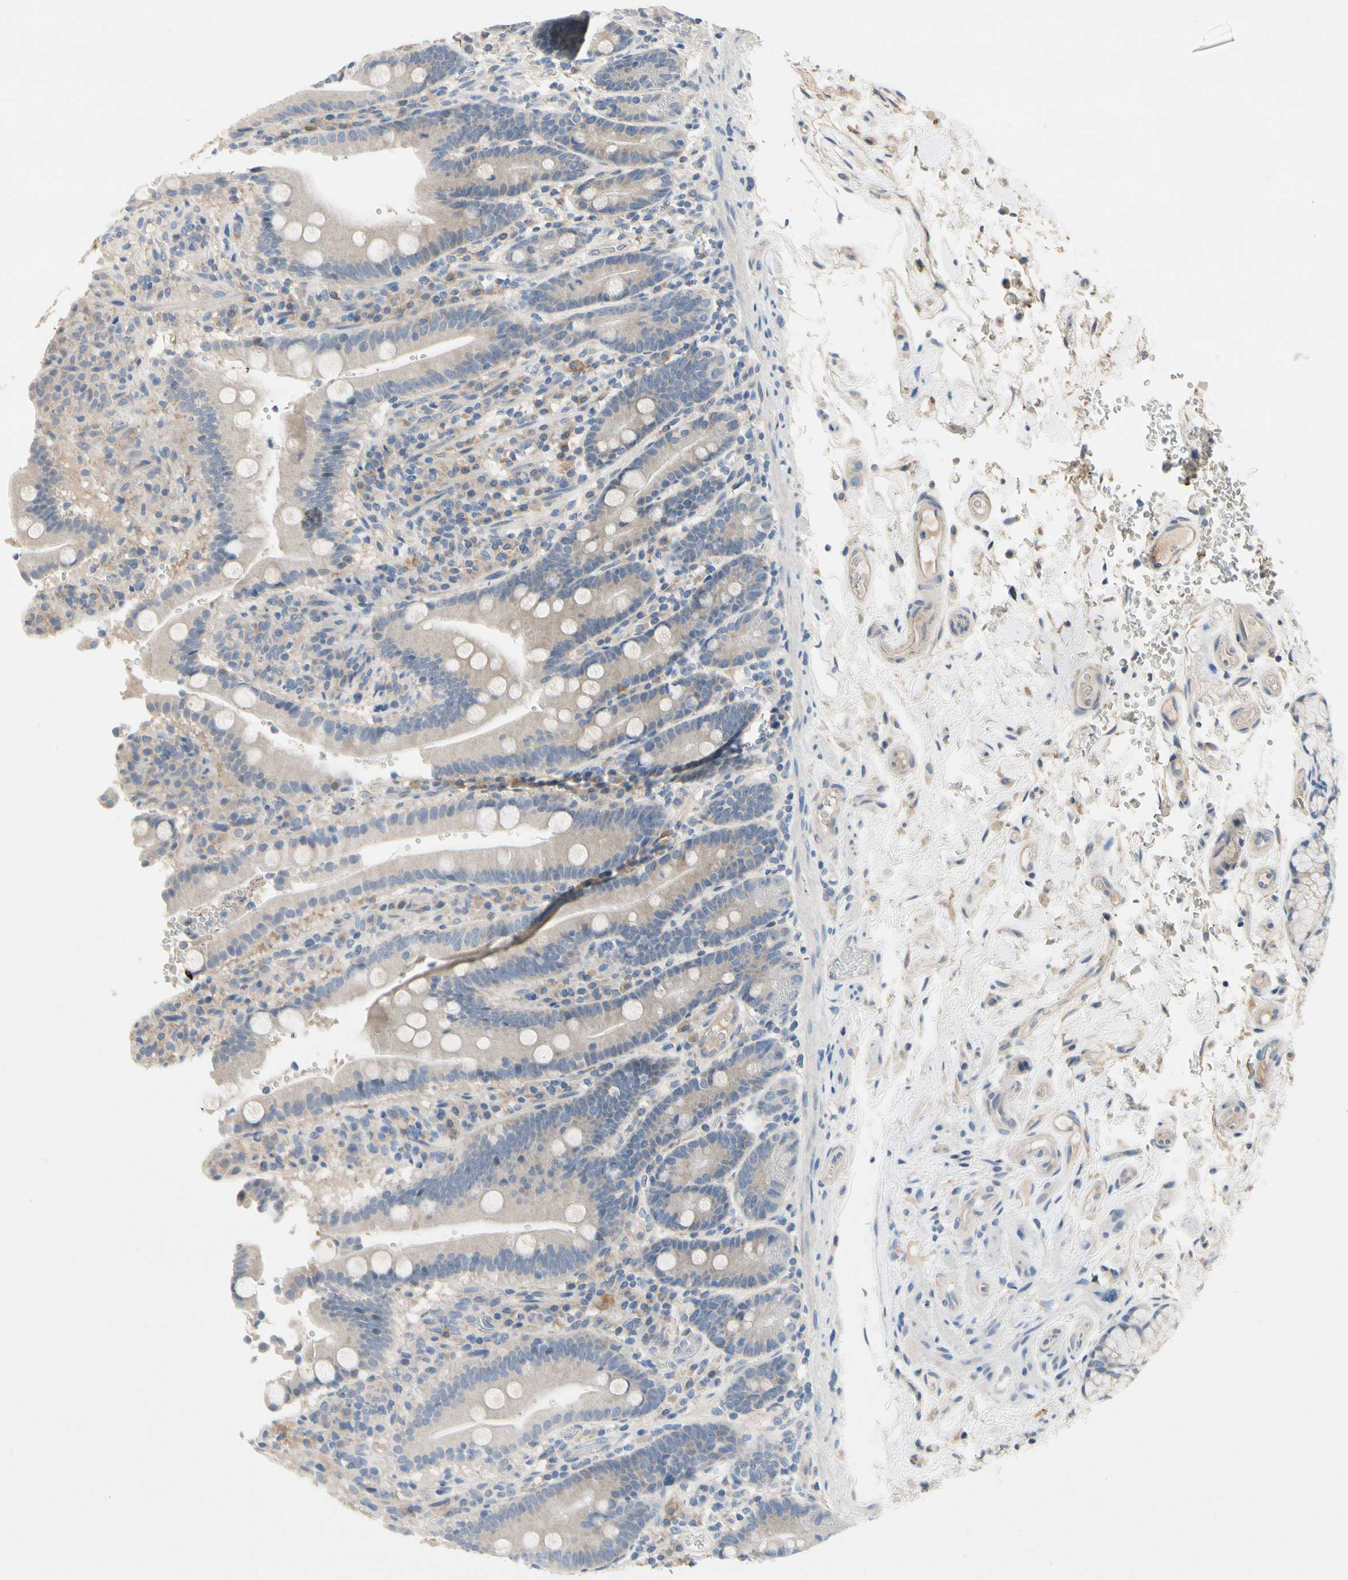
{"staining": {"intensity": "weak", "quantity": ">75%", "location": "cytoplasmic/membranous"}, "tissue": "duodenum", "cell_type": "Glandular cells", "image_type": "normal", "snomed": [{"axis": "morphology", "description": "Normal tissue, NOS"}, {"axis": "topography", "description": "Small intestine, NOS"}], "caption": "Weak cytoplasmic/membranous expression is appreciated in about >75% of glandular cells in normal duodenum. (DAB IHC, brown staining for protein, blue staining for nuclei).", "gene": "GAS6", "patient": {"sex": "female", "age": 71}}